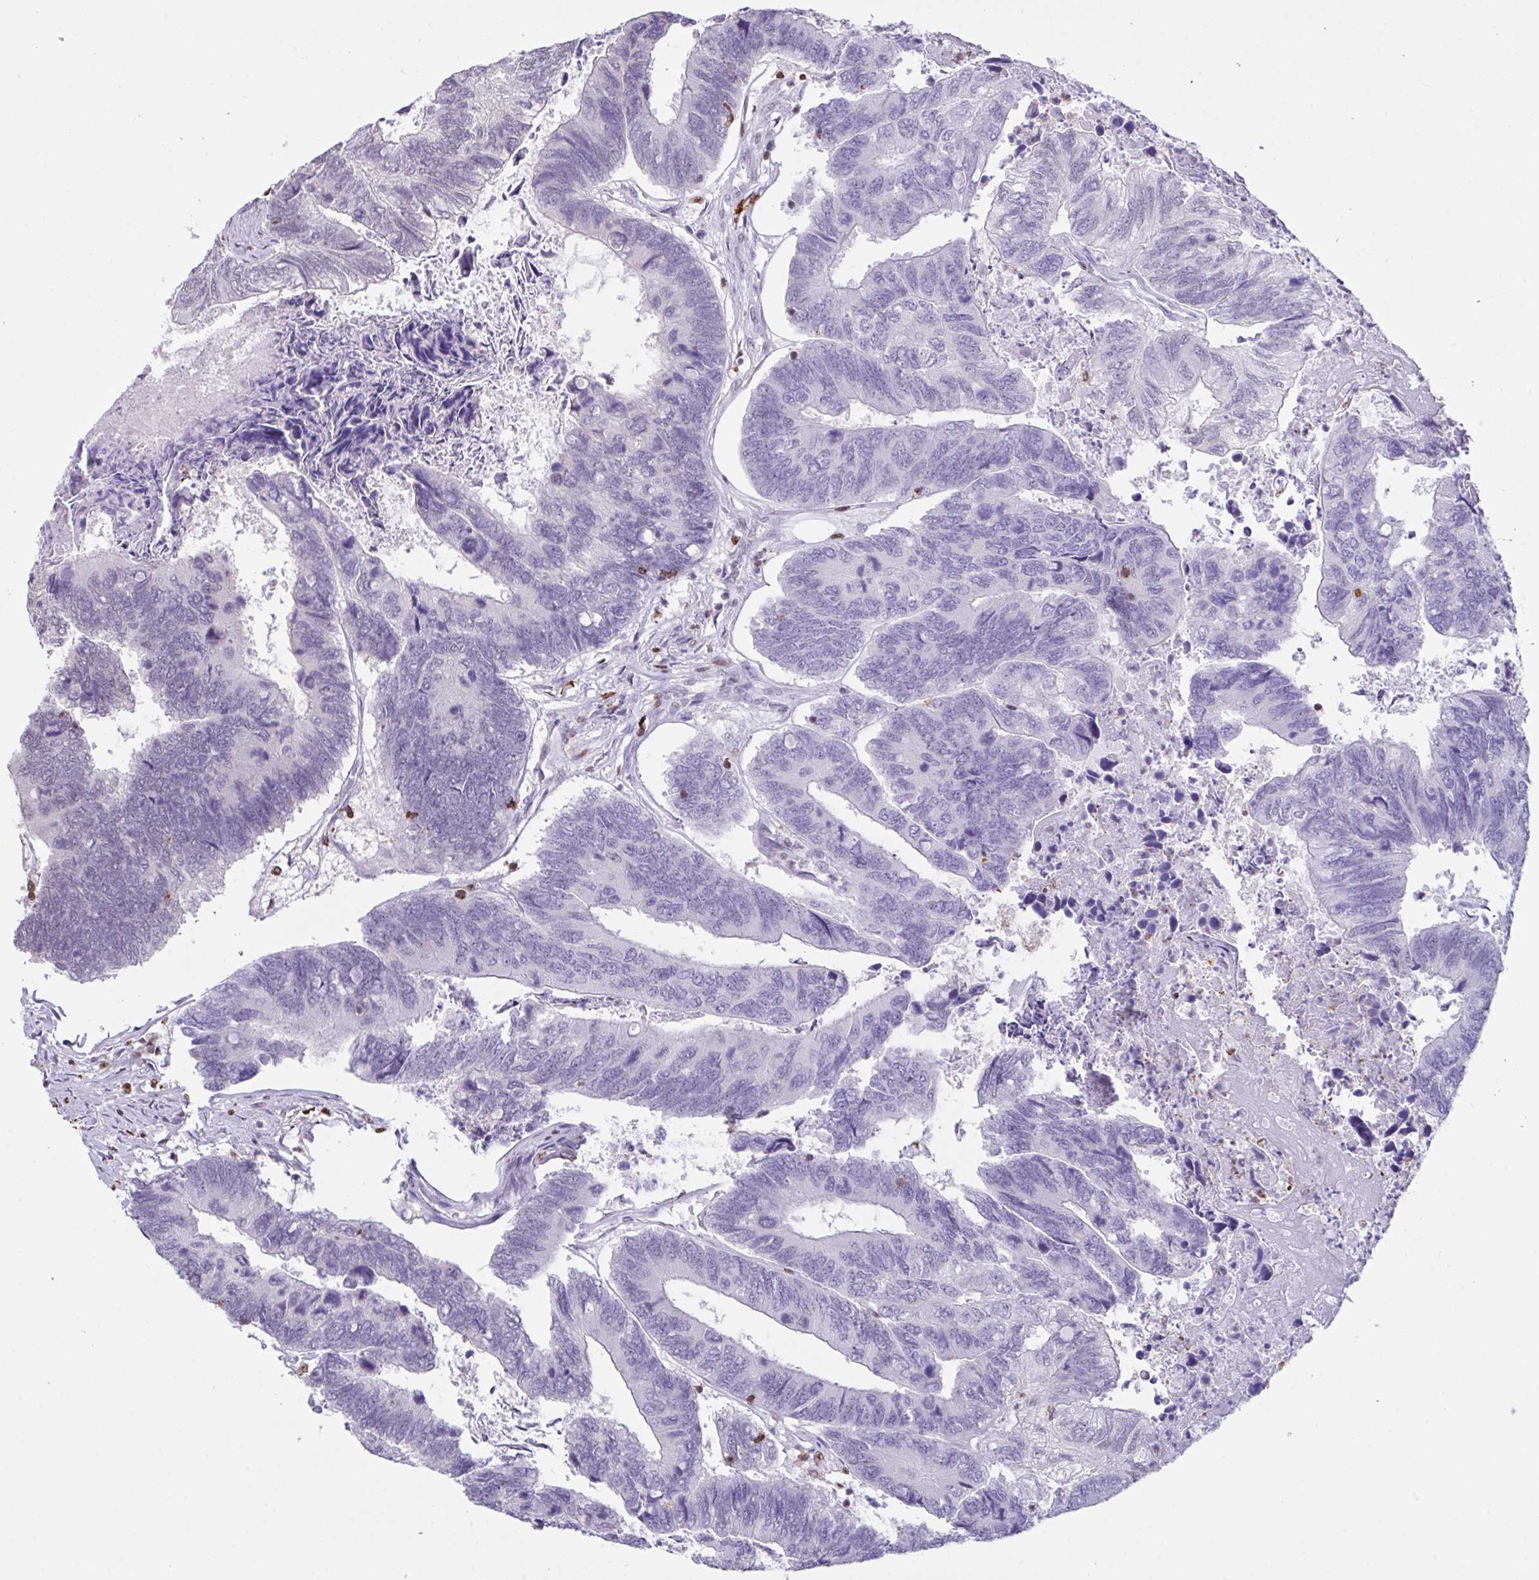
{"staining": {"intensity": "negative", "quantity": "none", "location": "none"}, "tissue": "colorectal cancer", "cell_type": "Tumor cells", "image_type": "cancer", "snomed": [{"axis": "morphology", "description": "Adenocarcinoma, NOS"}, {"axis": "topography", "description": "Colon"}], "caption": "The histopathology image shows no staining of tumor cells in colorectal cancer (adenocarcinoma). The staining was performed using DAB to visualize the protein expression in brown, while the nuclei were stained in blue with hematoxylin (Magnification: 20x).", "gene": "BTBD10", "patient": {"sex": "female", "age": 67}}